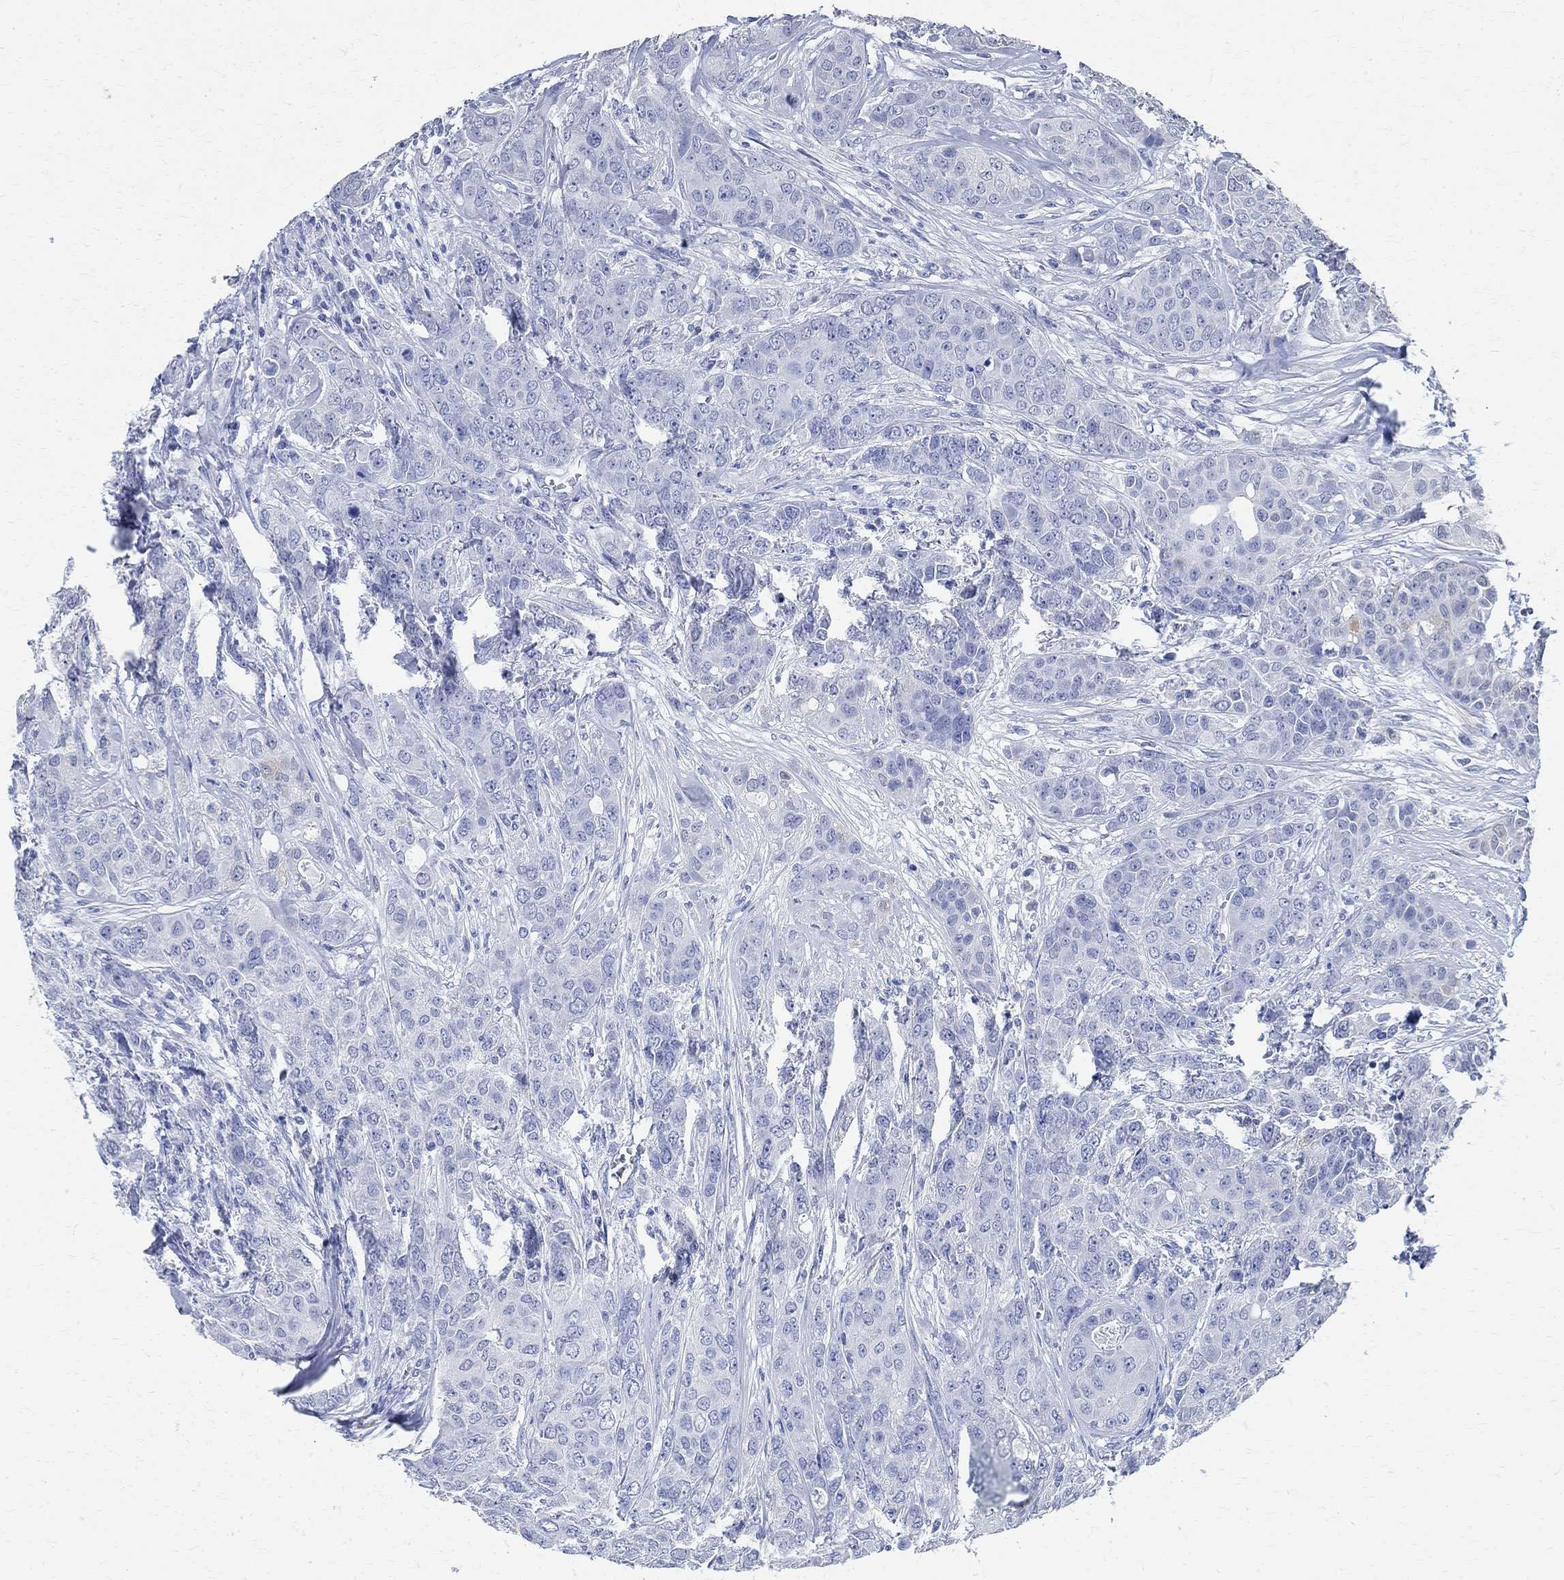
{"staining": {"intensity": "negative", "quantity": "none", "location": "none"}, "tissue": "breast cancer", "cell_type": "Tumor cells", "image_type": "cancer", "snomed": [{"axis": "morphology", "description": "Duct carcinoma"}, {"axis": "topography", "description": "Breast"}], "caption": "IHC image of neoplastic tissue: human breast cancer stained with DAB (3,3'-diaminobenzidine) reveals no significant protein staining in tumor cells.", "gene": "TMEM221", "patient": {"sex": "female", "age": 43}}